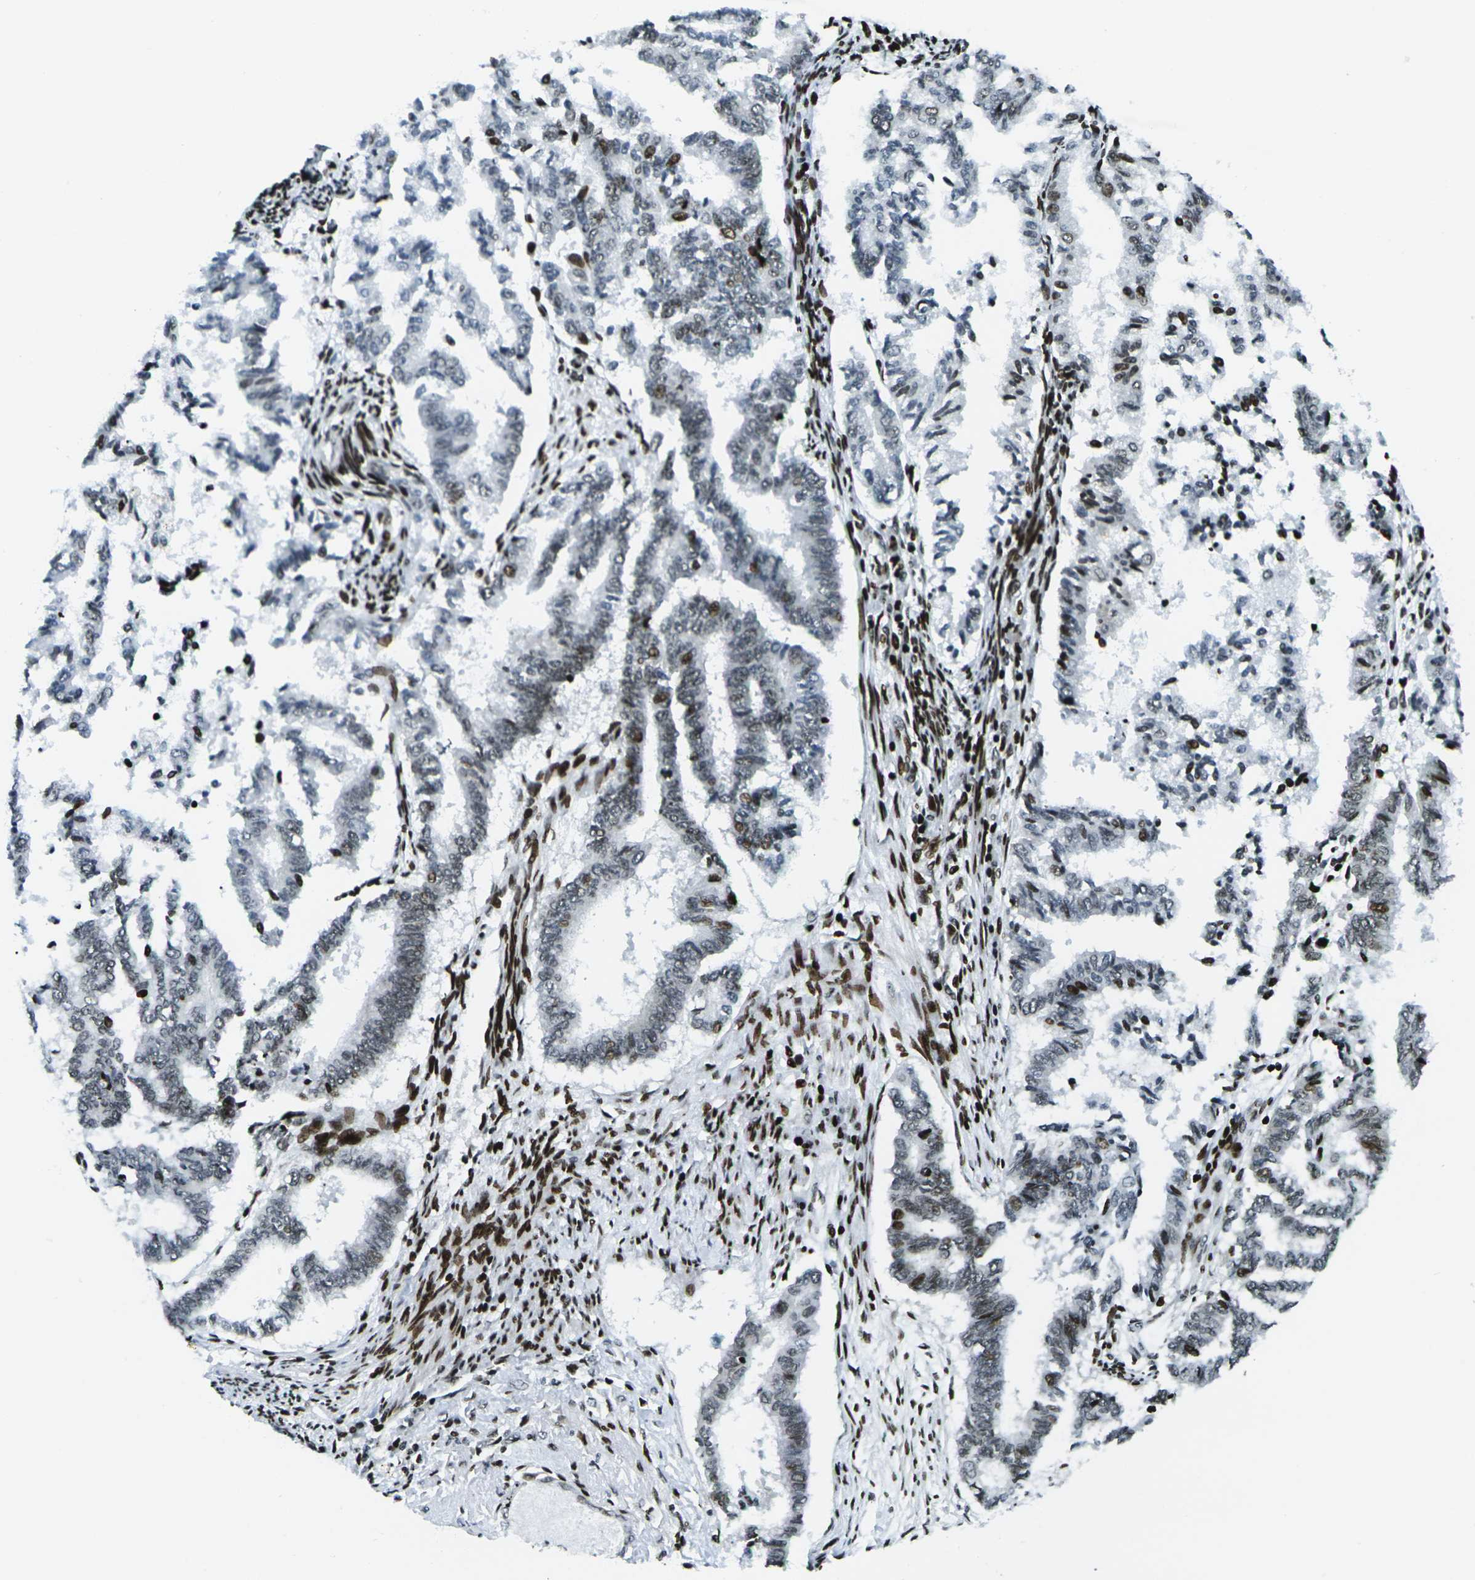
{"staining": {"intensity": "moderate", "quantity": "25%-75%", "location": "nuclear"}, "tissue": "endometrial cancer", "cell_type": "Tumor cells", "image_type": "cancer", "snomed": [{"axis": "morphology", "description": "Necrosis, NOS"}, {"axis": "morphology", "description": "Adenocarcinoma, NOS"}, {"axis": "topography", "description": "Endometrium"}], "caption": "DAB (3,3'-diaminobenzidine) immunohistochemical staining of adenocarcinoma (endometrial) demonstrates moderate nuclear protein positivity in about 25%-75% of tumor cells. The protein is shown in brown color, while the nuclei are stained blue.", "gene": "H3-3A", "patient": {"sex": "female", "age": 79}}